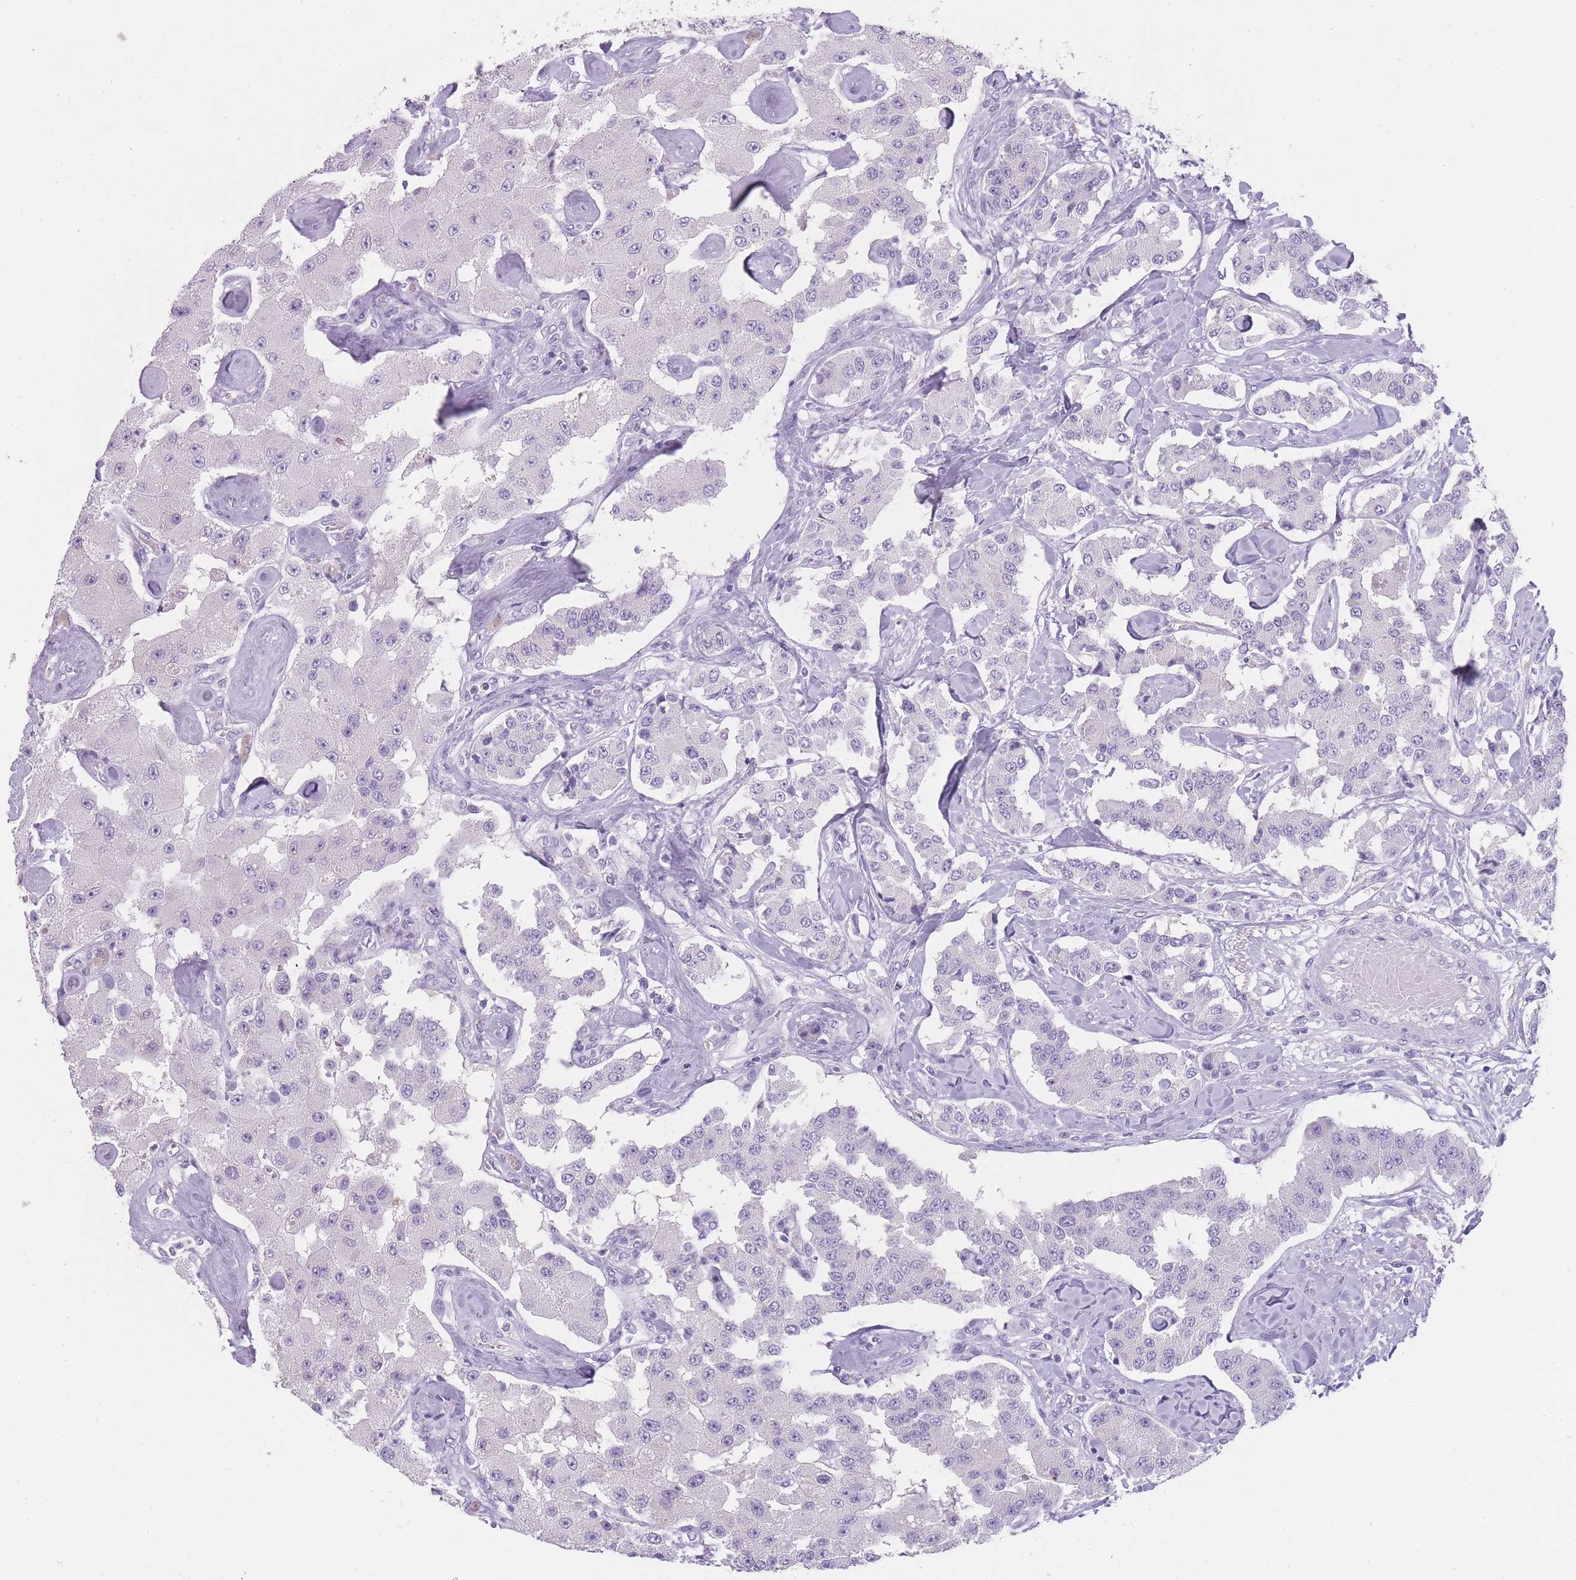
{"staining": {"intensity": "negative", "quantity": "none", "location": "none"}, "tissue": "carcinoid", "cell_type": "Tumor cells", "image_type": "cancer", "snomed": [{"axis": "morphology", "description": "Carcinoid, malignant, NOS"}, {"axis": "topography", "description": "Pancreas"}], "caption": "Protein analysis of carcinoid demonstrates no significant staining in tumor cells.", "gene": "TCP11", "patient": {"sex": "male", "age": 41}}